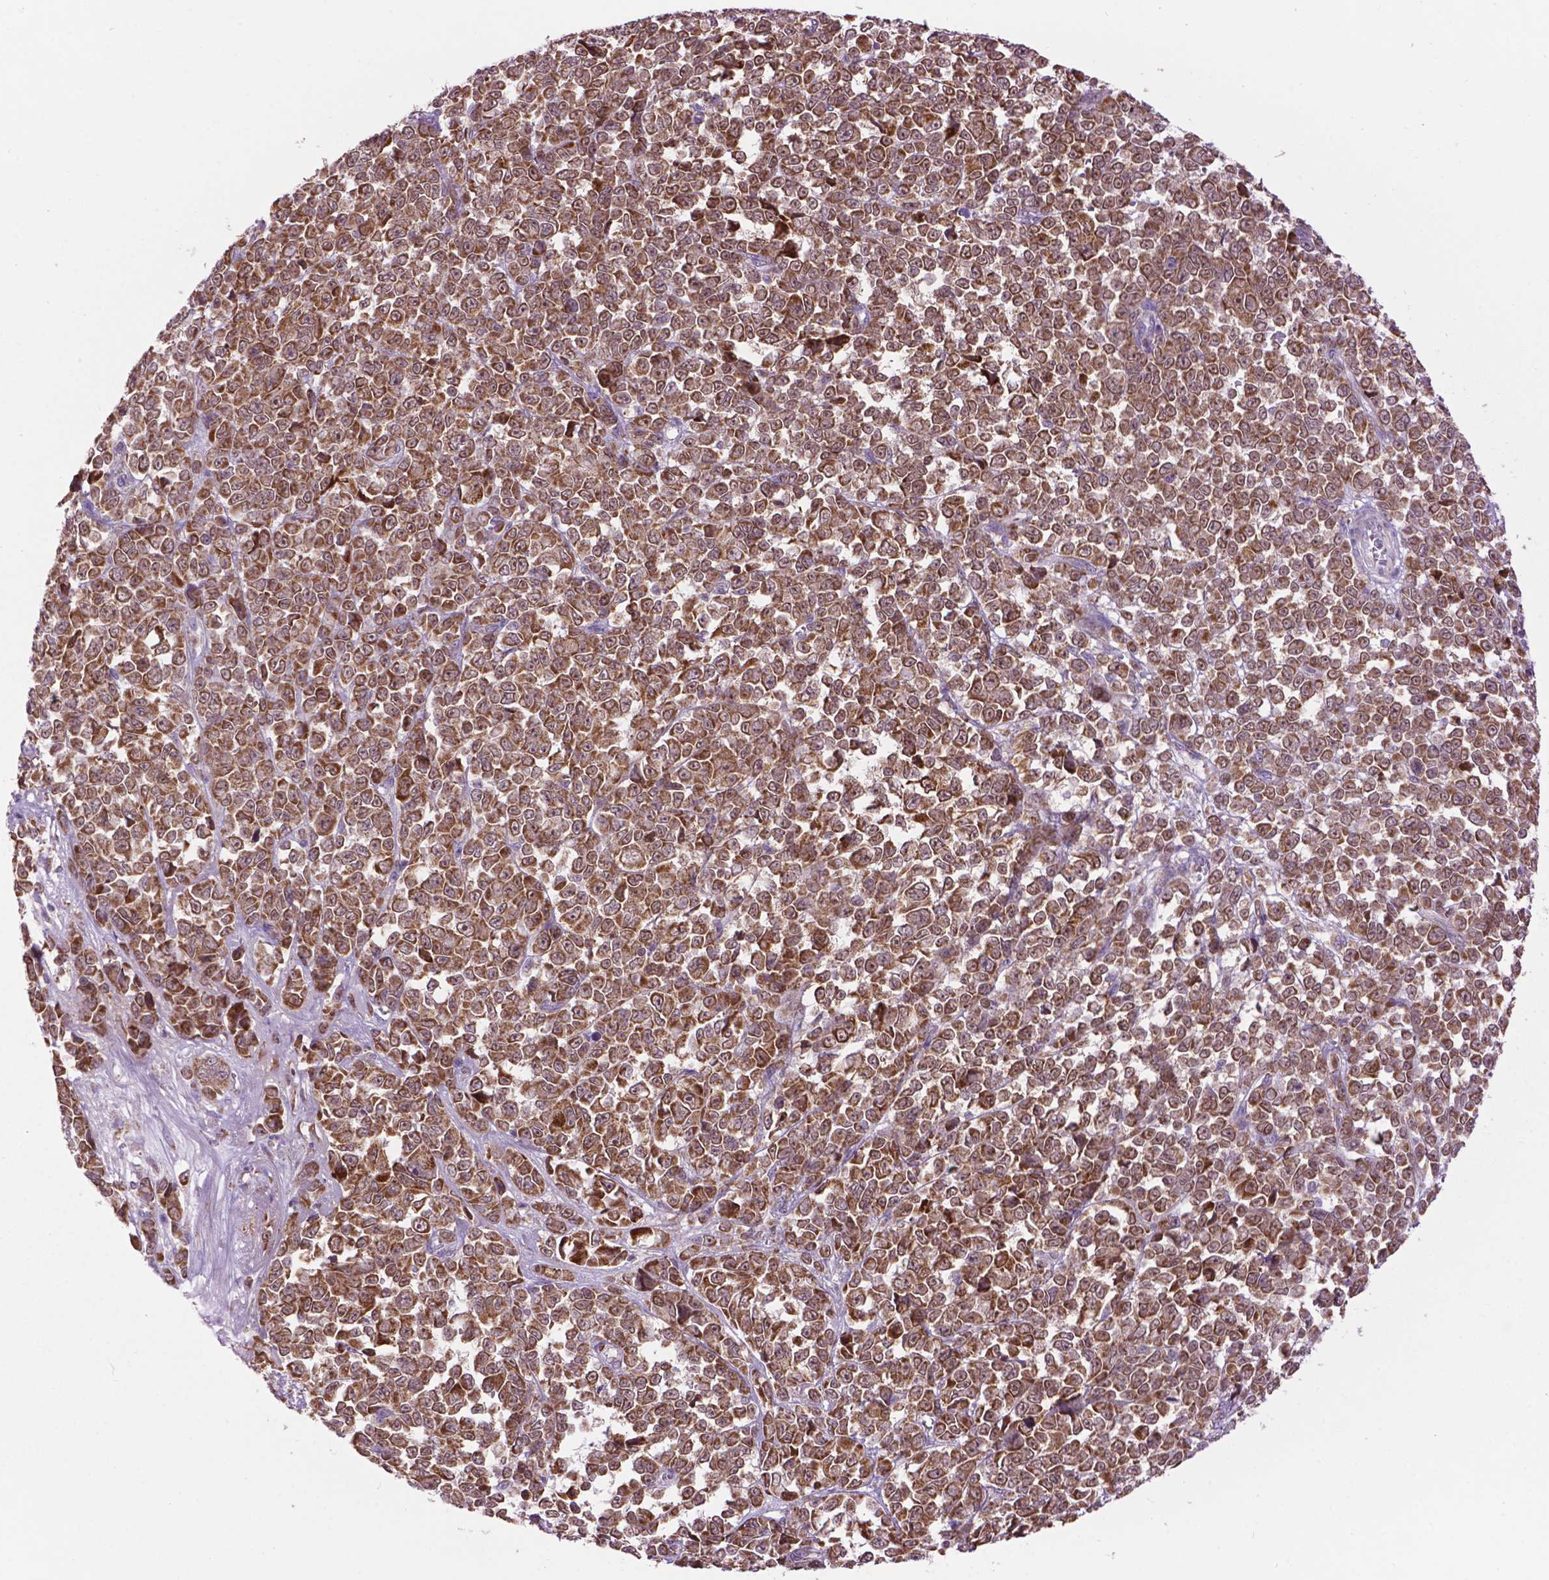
{"staining": {"intensity": "moderate", "quantity": ">75%", "location": "cytoplasmic/membranous"}, "tissue": "melanoma", "cell_type": "Tumor cells", "image_type": "cancer", "snomed": [{"axis": "morphology", "description": "Malignant melanoma, NOS"}, {"axis": "topography", "description": "Skin"}], "caption": "Immunohistochemistry (IHC) histopathology image of human malignant melanoma stained for a protein (brown), which reveals medium levels of moderate cytoplasmic/membranous expression in approximately >75% of tumor cells.", "gene": "PYCR3", "patient": {"sex": "female", "age": 95}}